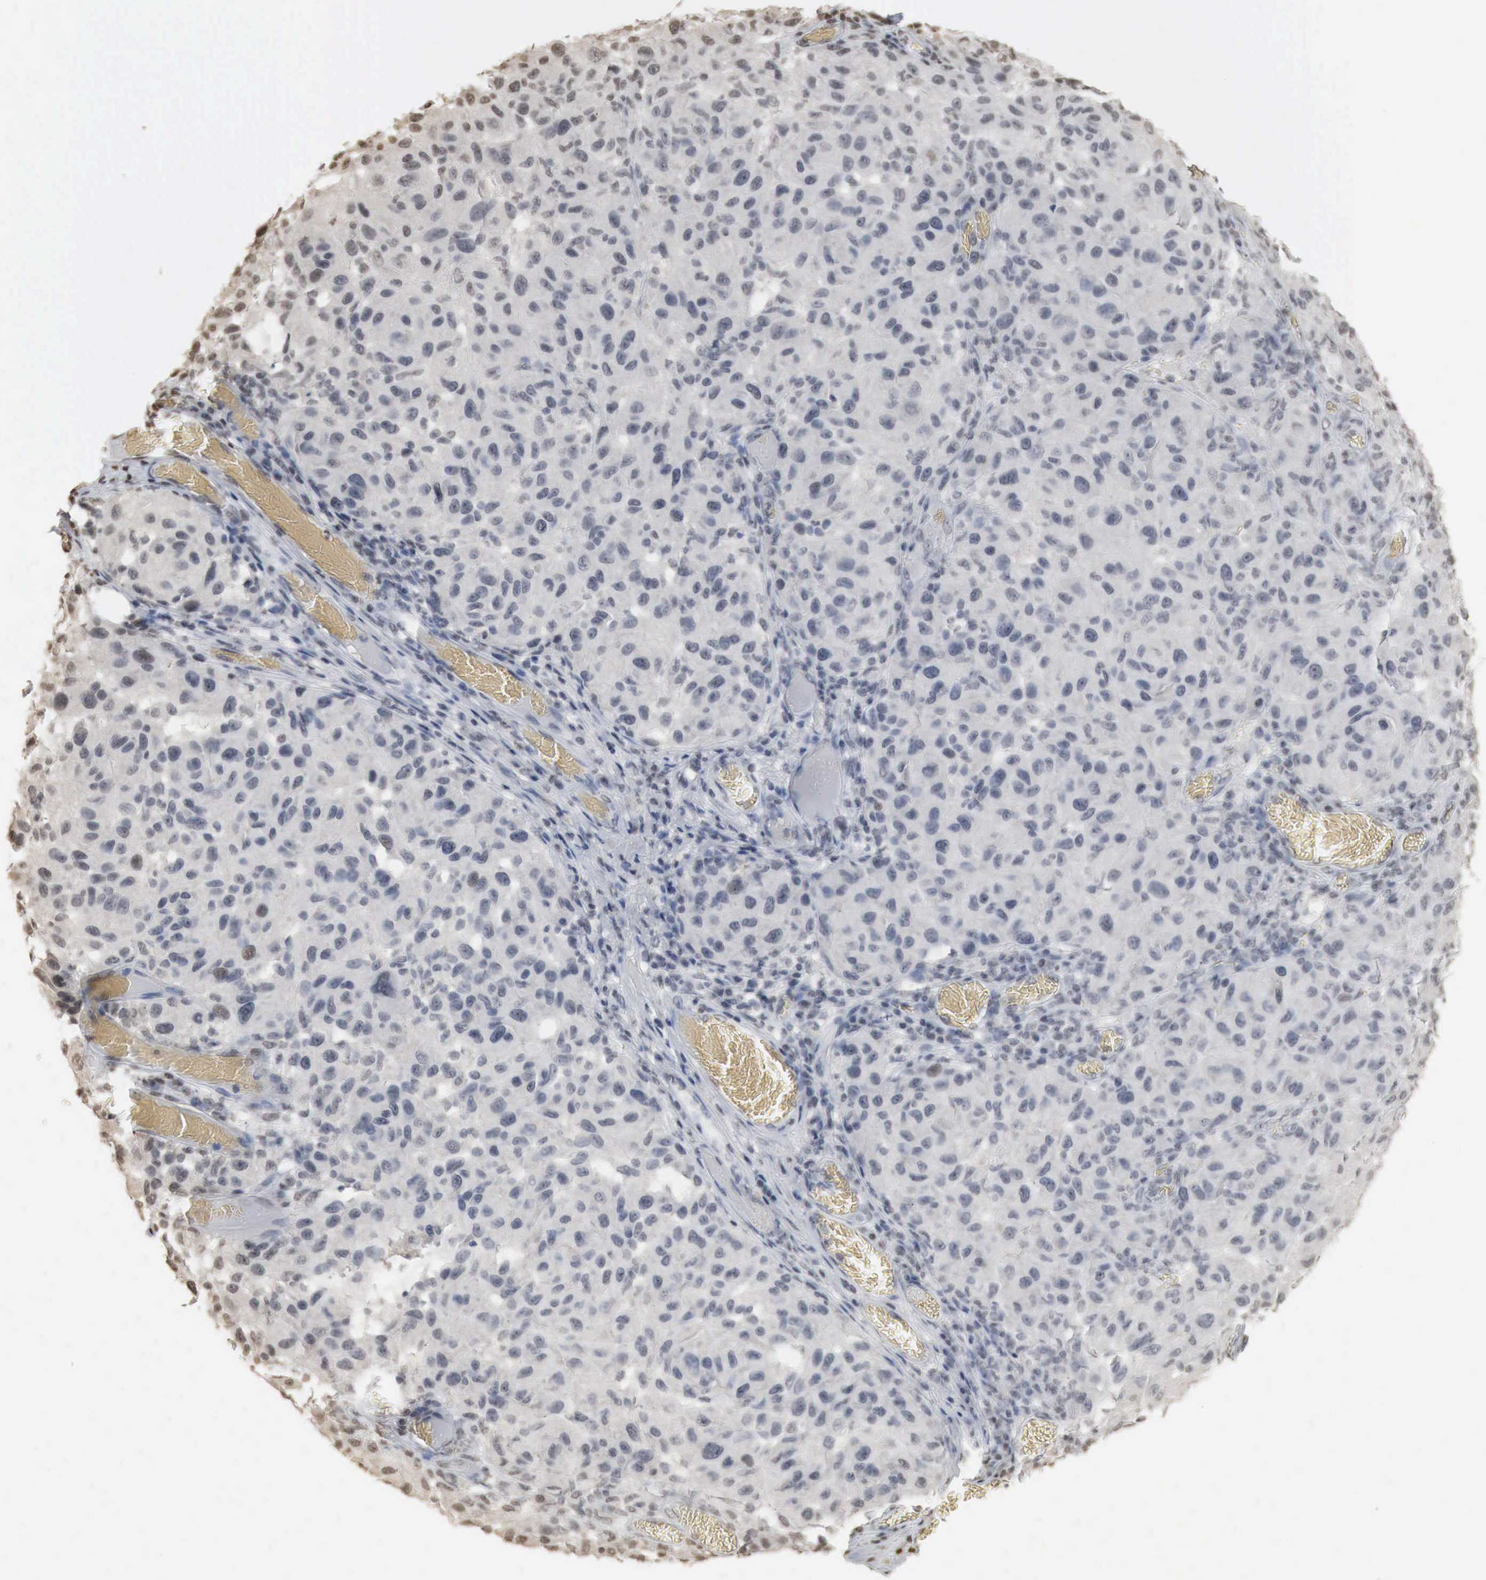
{"staining": {"intensity": "weak", "quantity": "<25%", "location": "nuclear"}, "tissue": "melanoma", "cell_type": "Tumor cells", "image_type": "cancer", "snomed": [{"axis": "morphology", "description": "Malignant melanoma, NOS"}, {"axis": "topography", "description": "Skin"}], "caption": "Protein analysis of malignant melanoma demonstrates no significant positivity in tumor cells.", "gene": "ERBB4", "patient": {"sex": "female", "age": 77}}